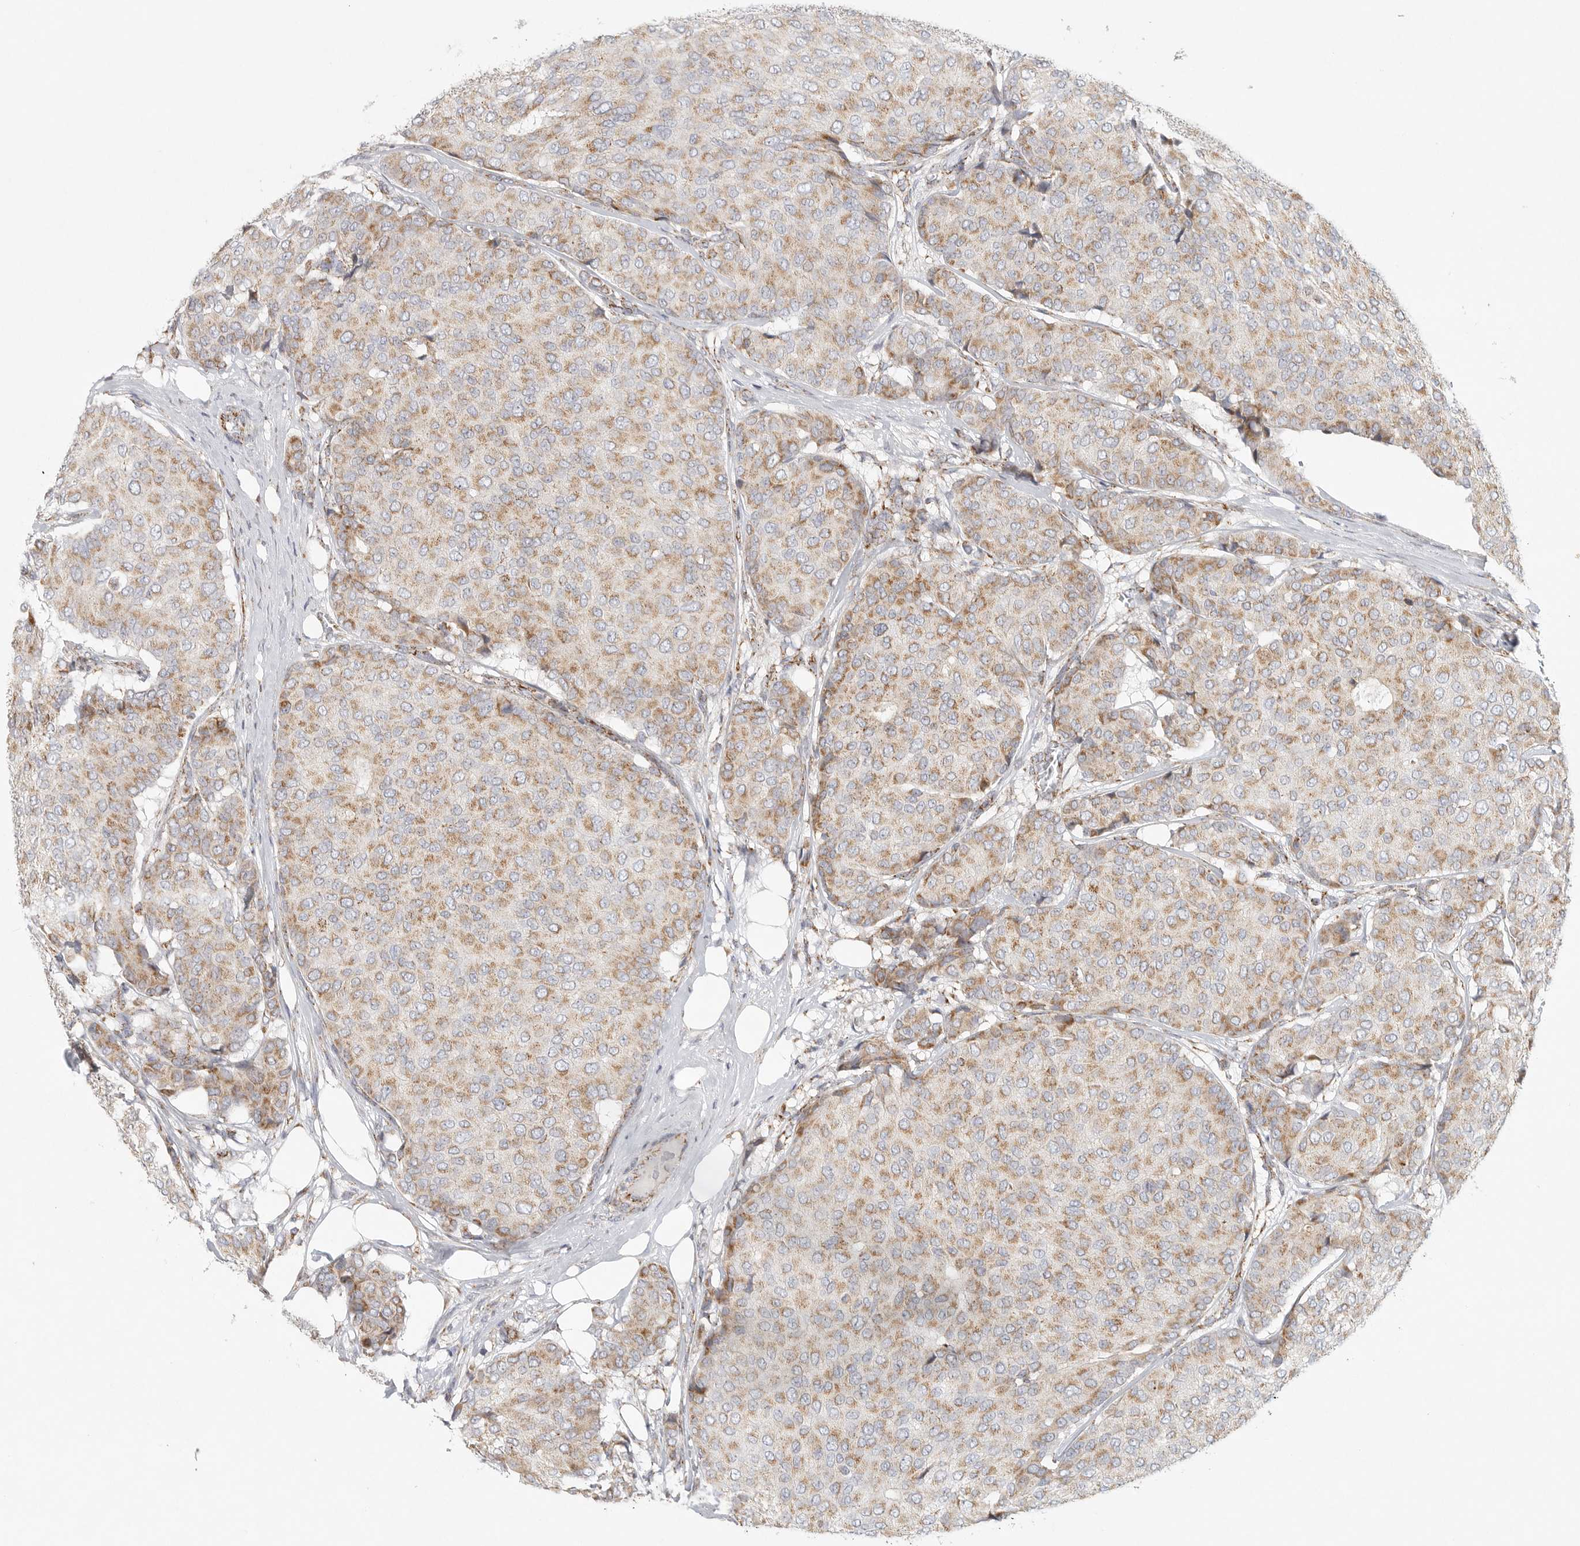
{"staining": {"intensity": "moderate", "quantity": ">75%", "location": "cytoplasmic/membranous"}, "tissue": "breast cancer", "cell_type": "Tumor cells", "image_type": "cancer", "snomed": [{"axis": "morphology", "description": "Duct carcinoma"}, {"axis": "topography", "description": "Breast"}], "caption": "Invasive ductal carcinoma (breast) was stained to show a protein in brown. There is medium levels of moderate cytoplasmic/membranous positivity in about >75% of tumor cells. The staining is performed using DAB brown chromogen to label protein expression. The nuclei are counter-stained blue using hematoxylin.", "gene": "SLC25A26", "patient": {"sex": "female", "age": 75}}